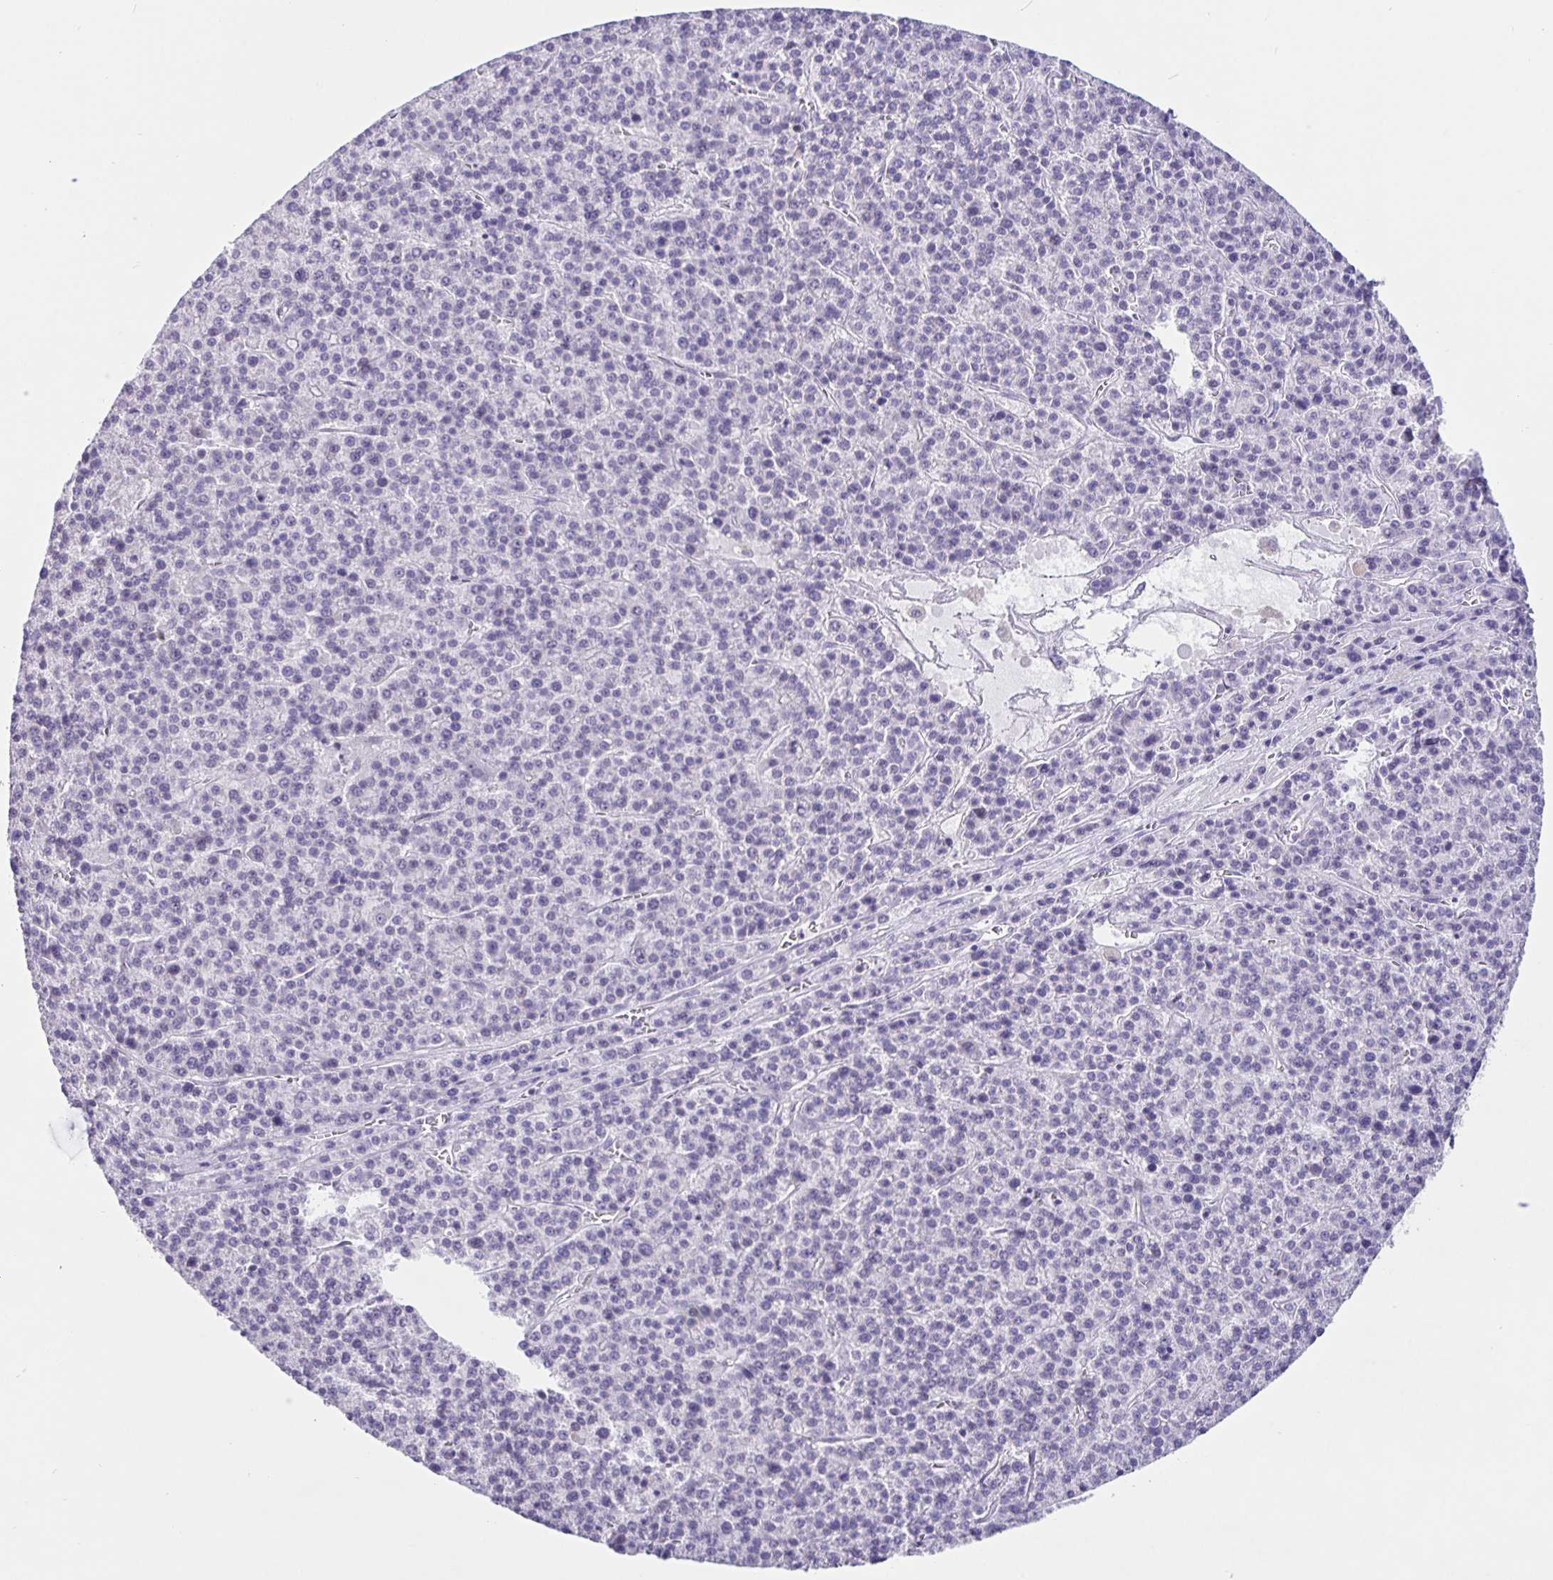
{"staining": {"intensity": "negative", "quantity": "none", "location": "none"}, "tissue": "liver cancer", "cell_type": "Tumor cells", "image_type": "cancer", "snomed": [{"axis": "morphology", "description": "Carcinoma, Hepatocellular, NOS"}, {"axis": "topography", "description": "Liver"}], "caption": "Human hepatocellular carcinoma (liver) stained for a protein using IHC exhibits no staining in tumor cells.", "gene": "FOSL2", "patient": {"sex": "female", "age": 58}}